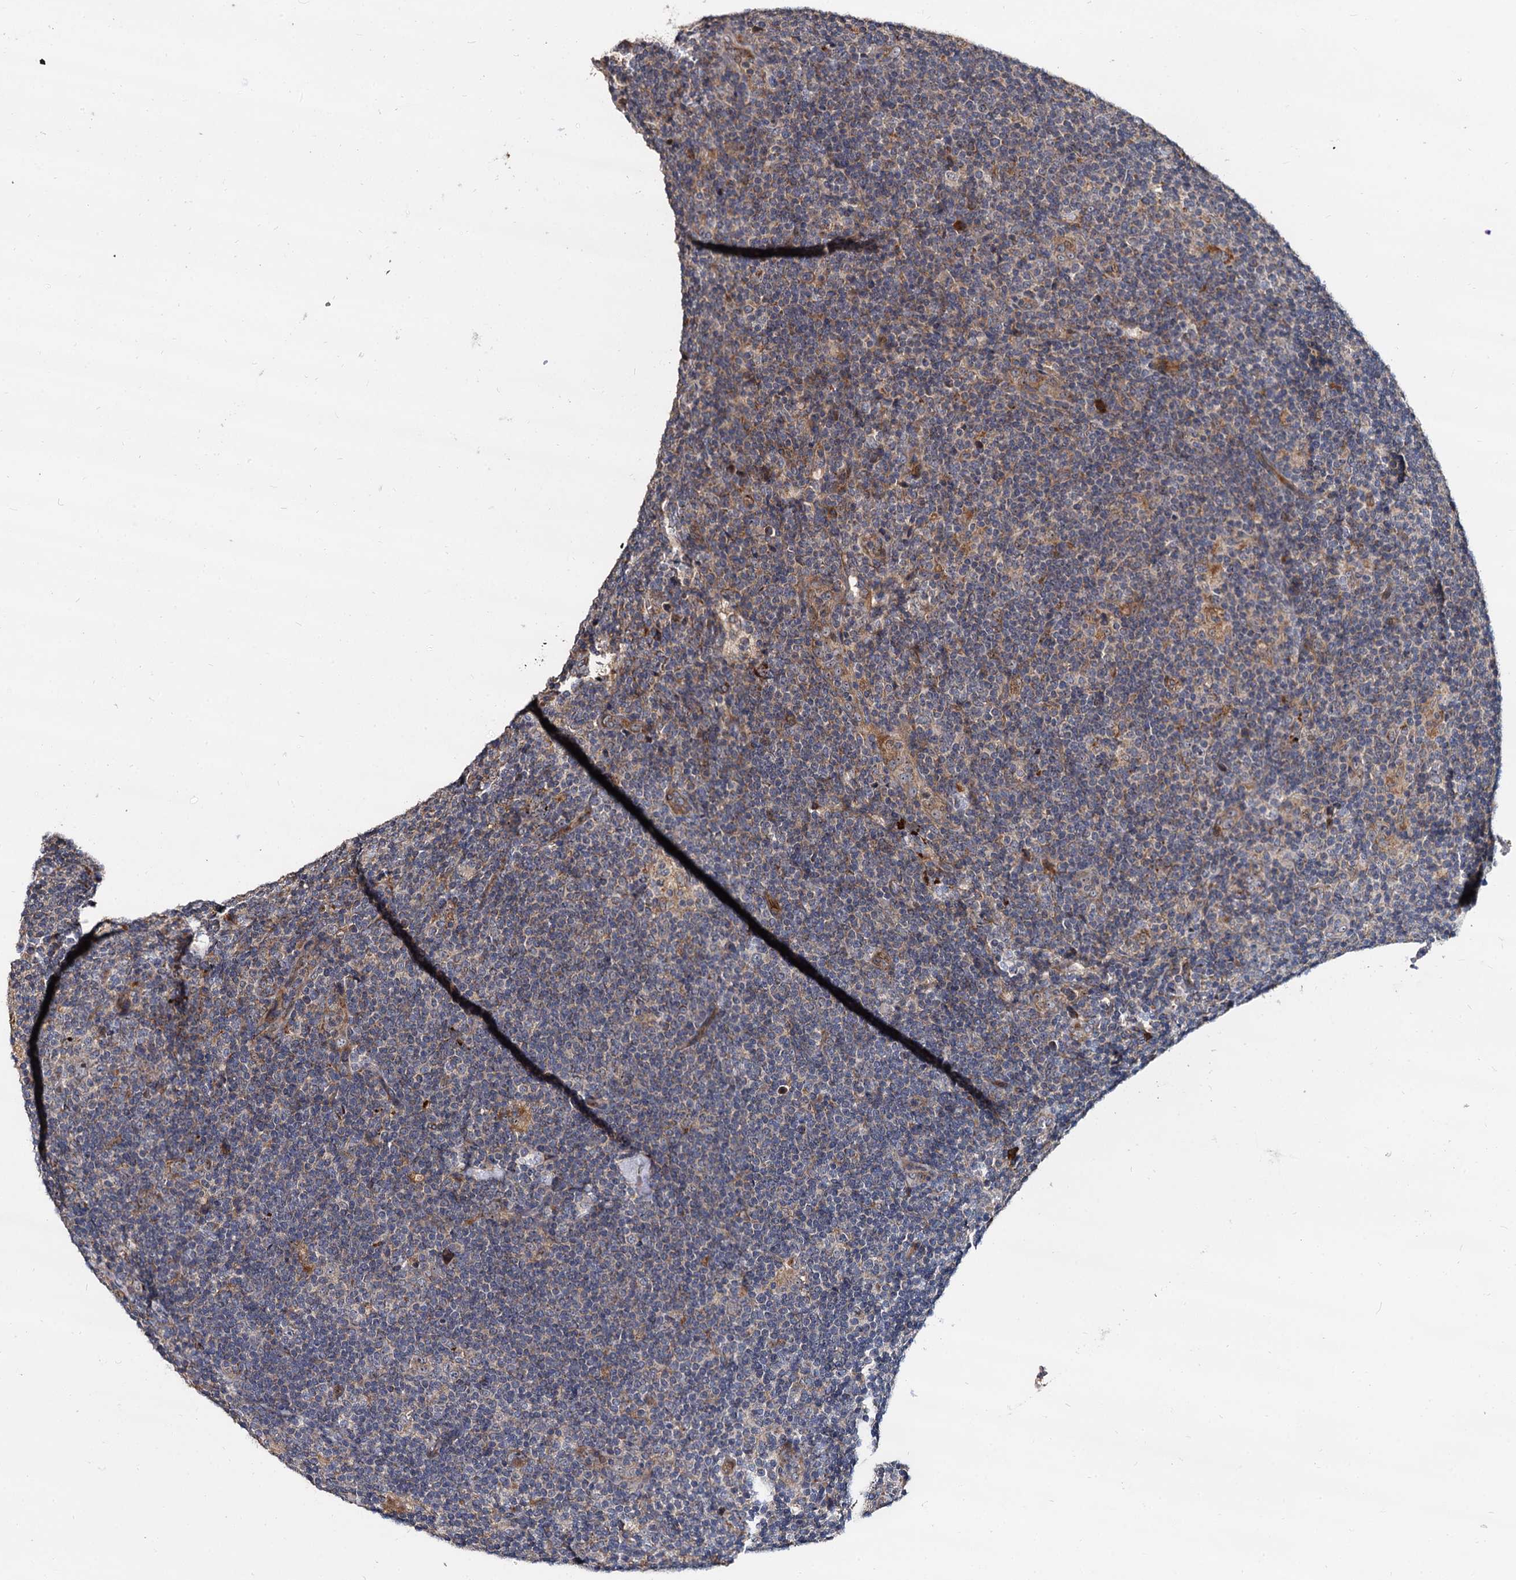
{"staining": {"intensity": "weak", "quantity": "25%-75%", "location": "cytoplasmic/membranous"}, "tissue": "lymphoma", "cell_type": "Tumor cells", "image_type": "cancer", "snomed": [{"axis": "morphology", "description": "Hodgkin's disease, NOS"}, {"axis": "topography", "description": "Lymph node"}], "caption": "Human lymphoma stained with a protein marker demonstrates weak staining in tumor cells.", "gene": "WWC3", "patient": {"sex": "female", "age": 57}}